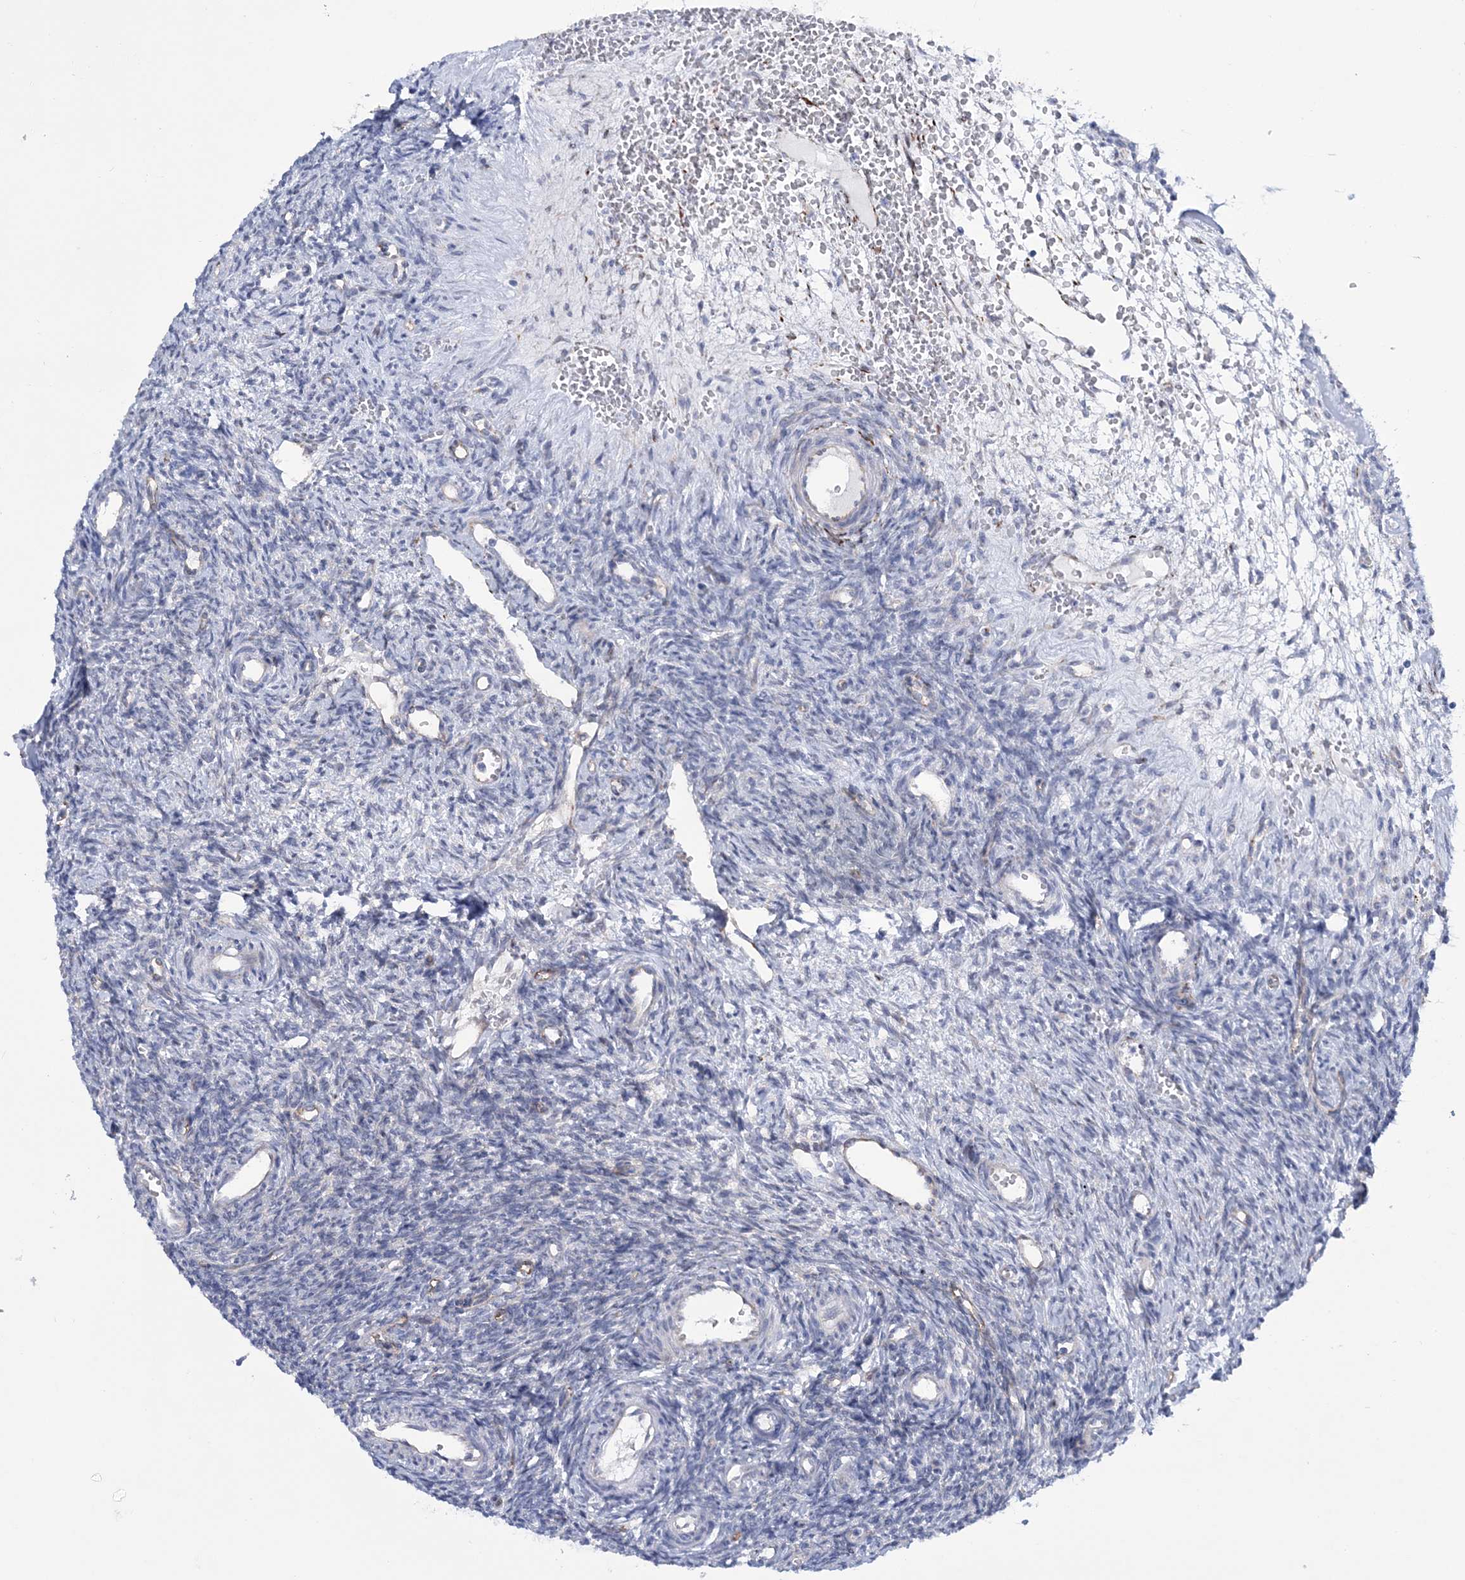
{"staining": {"intensity": "negative", "quantity": "none", "location": "none"}, "tissue": "ovary", "cell_type": "Ovarian stroma cells", "image_type": "normal", "snomed": [{"axis": "morphology", "description": "Normal tissue, NOS"}, {"axis": "topography", "description": "Ovary"}], "caption": "This is a image of IHC staining of normal ovary, which shows no staining in ovarian stroma cells.", "gene": "RAB11FIP5", "patient": {"sex": "female", "age": 39}}